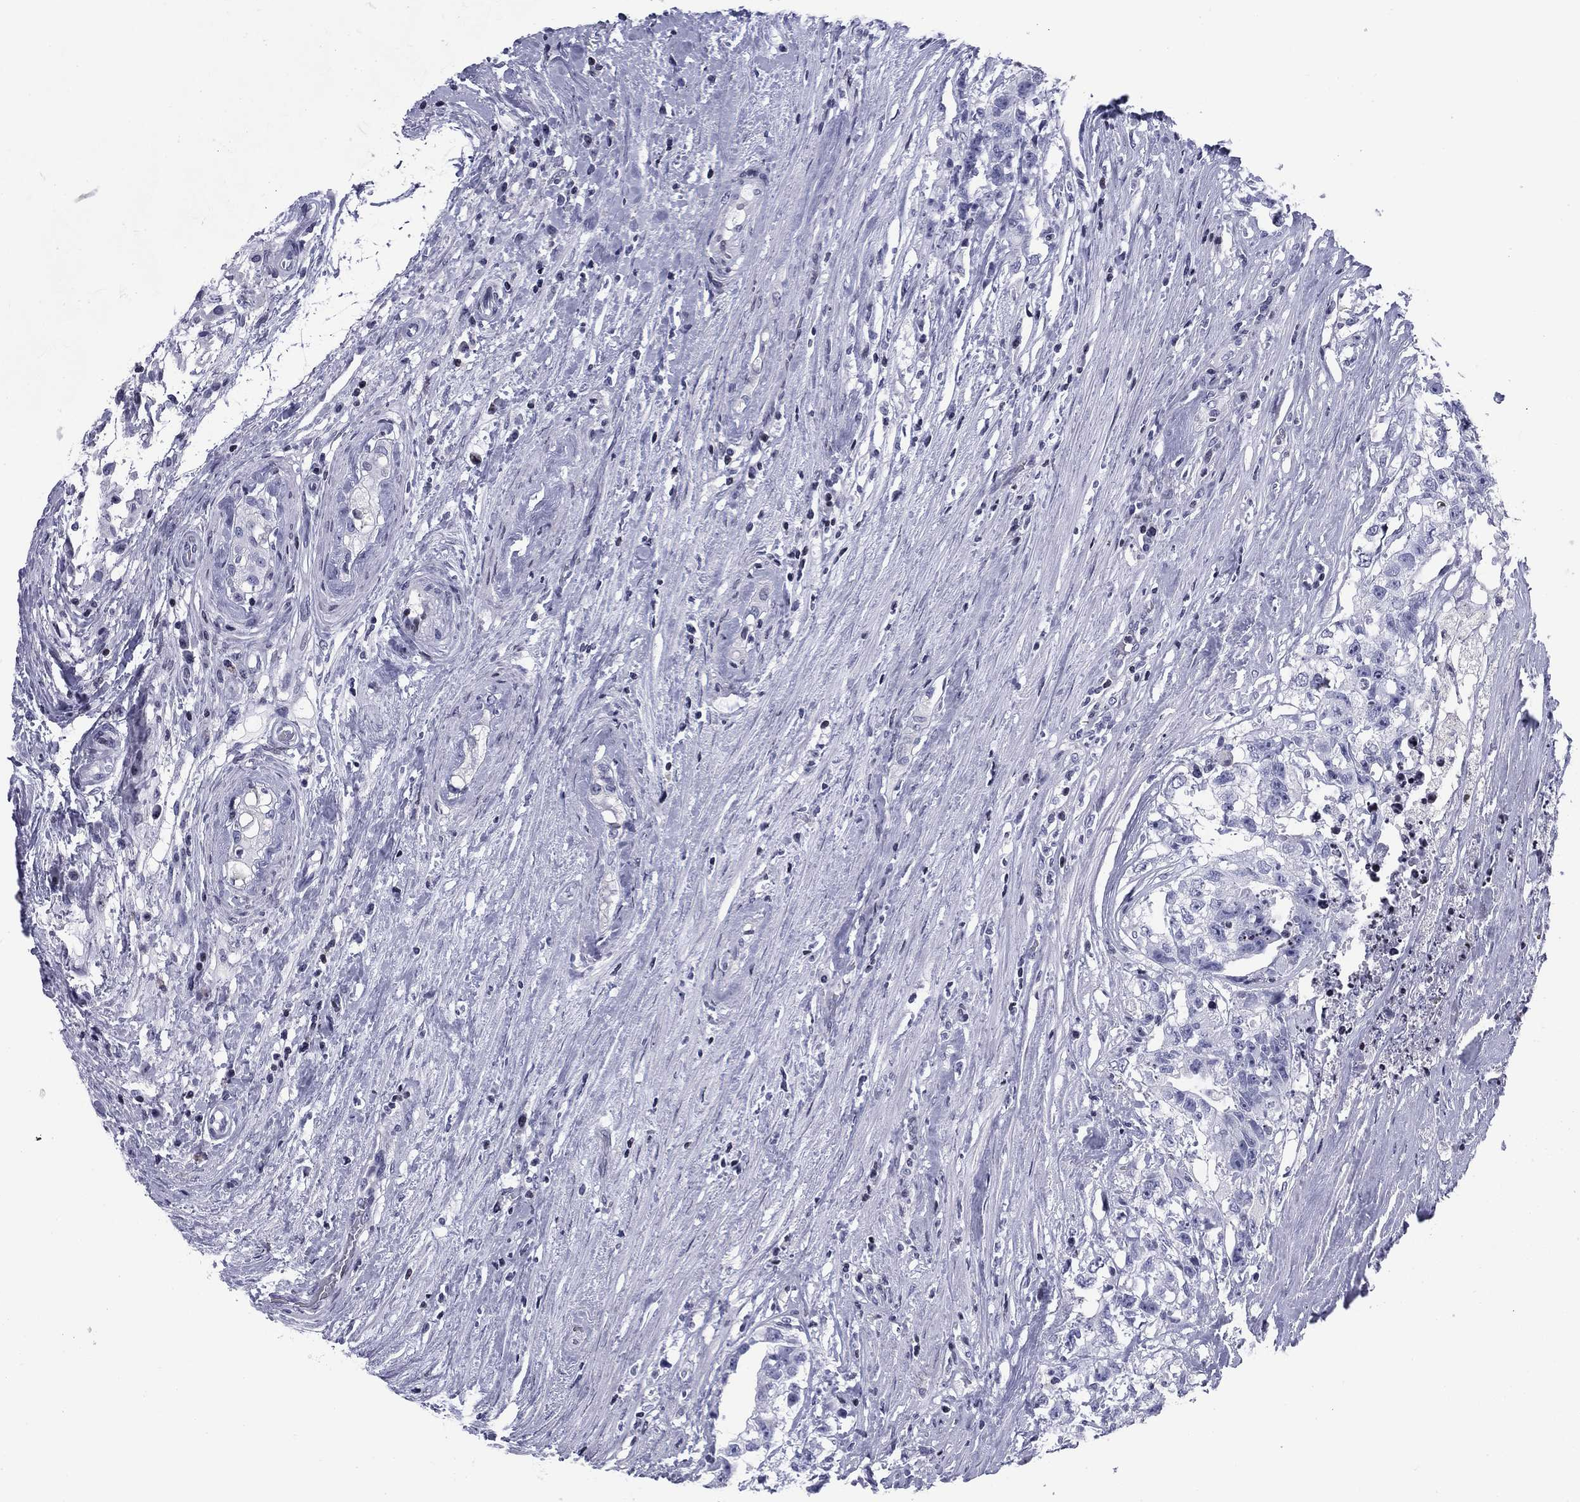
{"staining": {"intensity": "negative", "quantity": "none", "location": "none"}, "tissue": "testis cancer", "cell_type": "Tumor cells", "image_type": "cancer", "snomed": [{"axis": "morphology", "description": "Seminoma, NOS"}, {"axis": "morphology", "description": "Carcinoma, Embryonal, NOS"}, {"axis": "topography", "description": "Testis"}], "caption": "Immunohistochemistry (IHC) of human testis embryonal carcinoma shows no positivity in tumor cells.", "gene": "CCDC144A", "patient": {"sex": "male", "age": 41}}